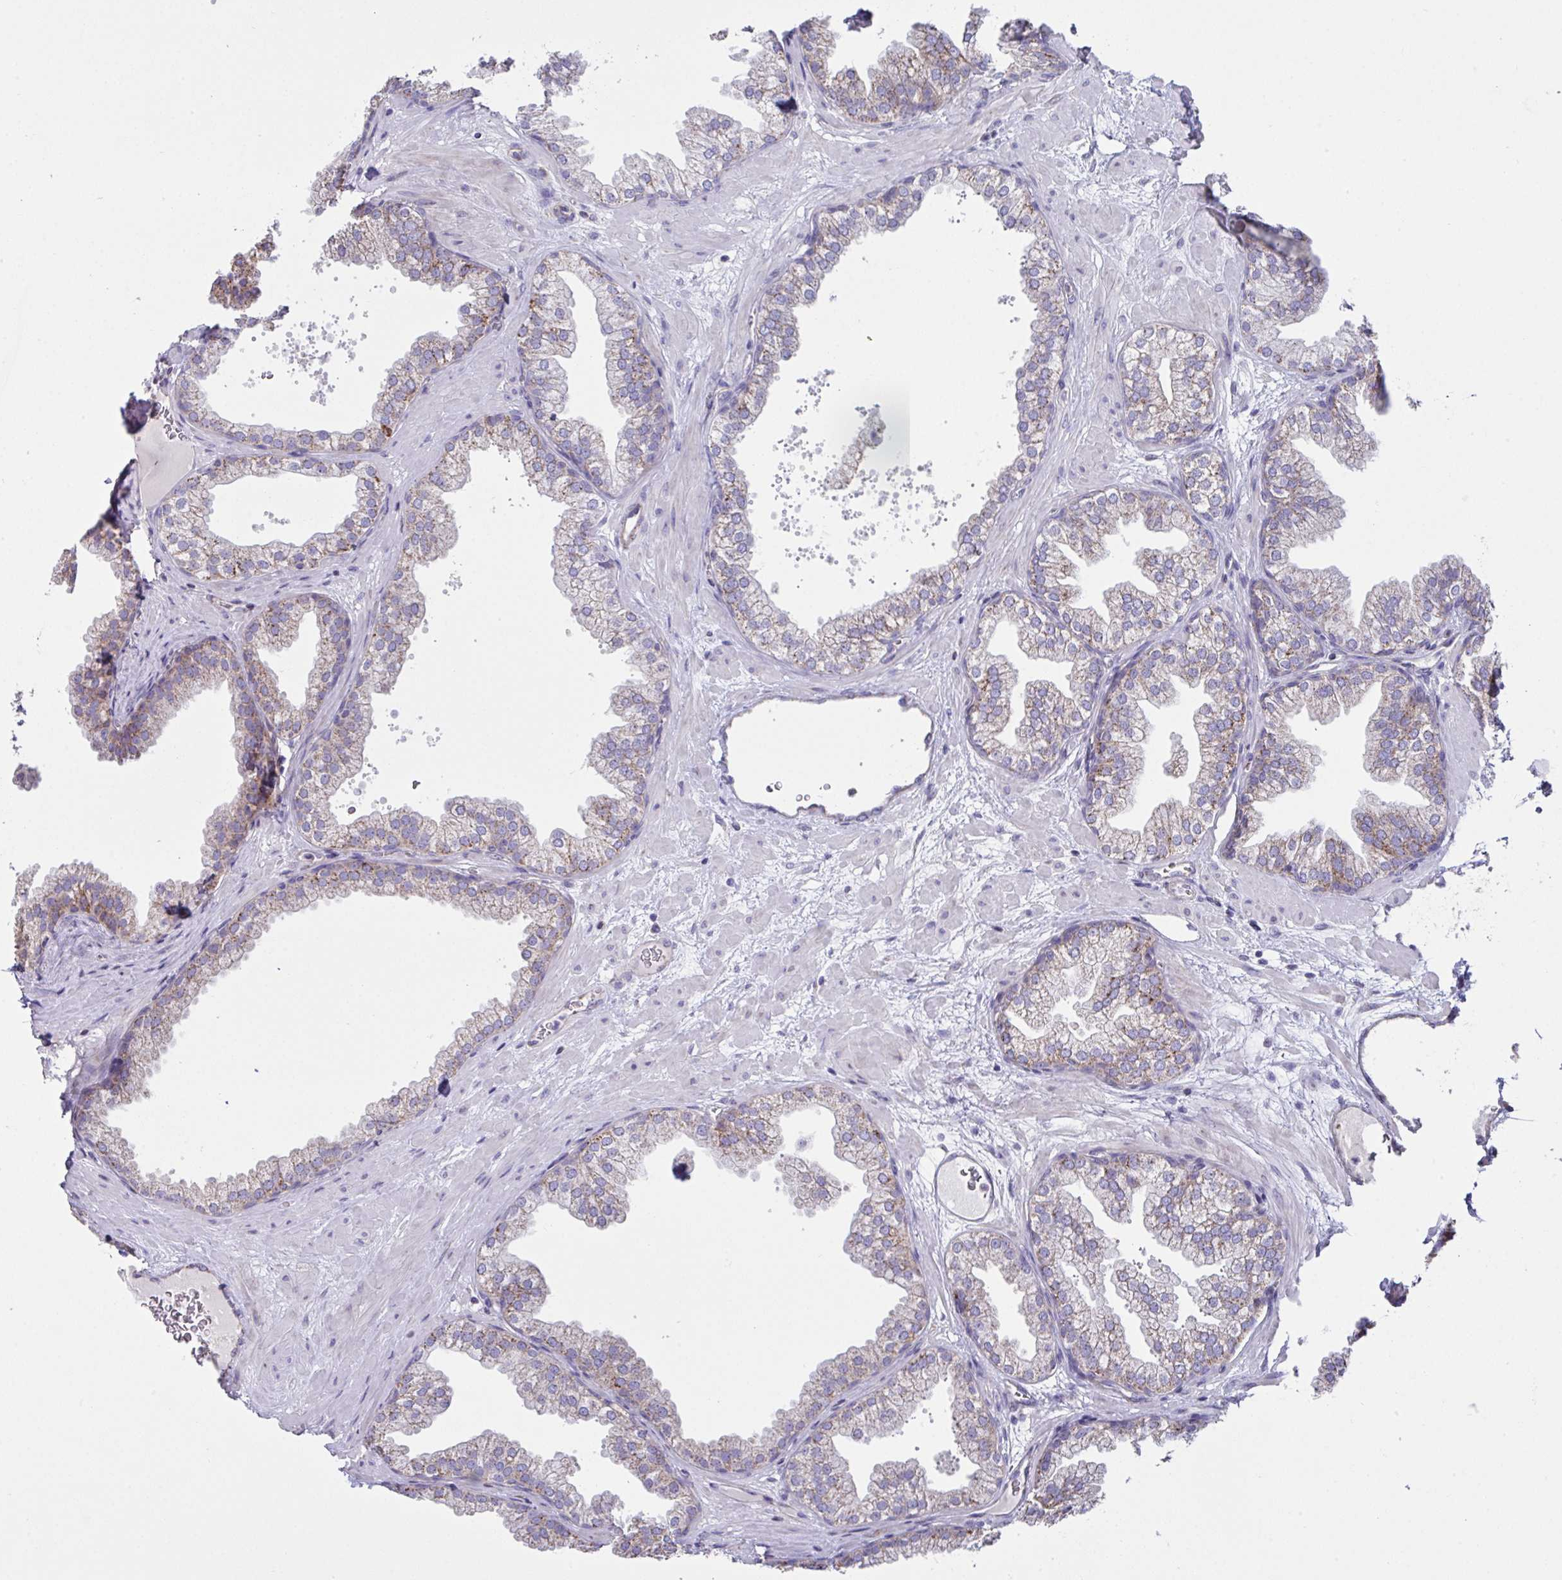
{"staining": {"intensity": "weak", "quantity": "25%-75%", "location": "cytoplasmic/membranous"}, "tissue": "prostate", "cell_type": "Glandular cells", "image_type": "normal", "snomed": [{"axis": "morphology", "description": "Normal tissue, NOS"}, {"axis": "topography", "description": "Prostate"}], "caption": "An image of human prostate stained for a protein demonstrates weak cytoplasmic/membranous brown staining in glandular cells. The staining was performed using DAB (3,3'-diaminobenzidine) to visualize the protein expression in brown, while the nuclei were stained in blue with hematoxylin (Magnification: 20x).", "gene": "DOK7", "patient": {"sex": "male", "age": 37}}